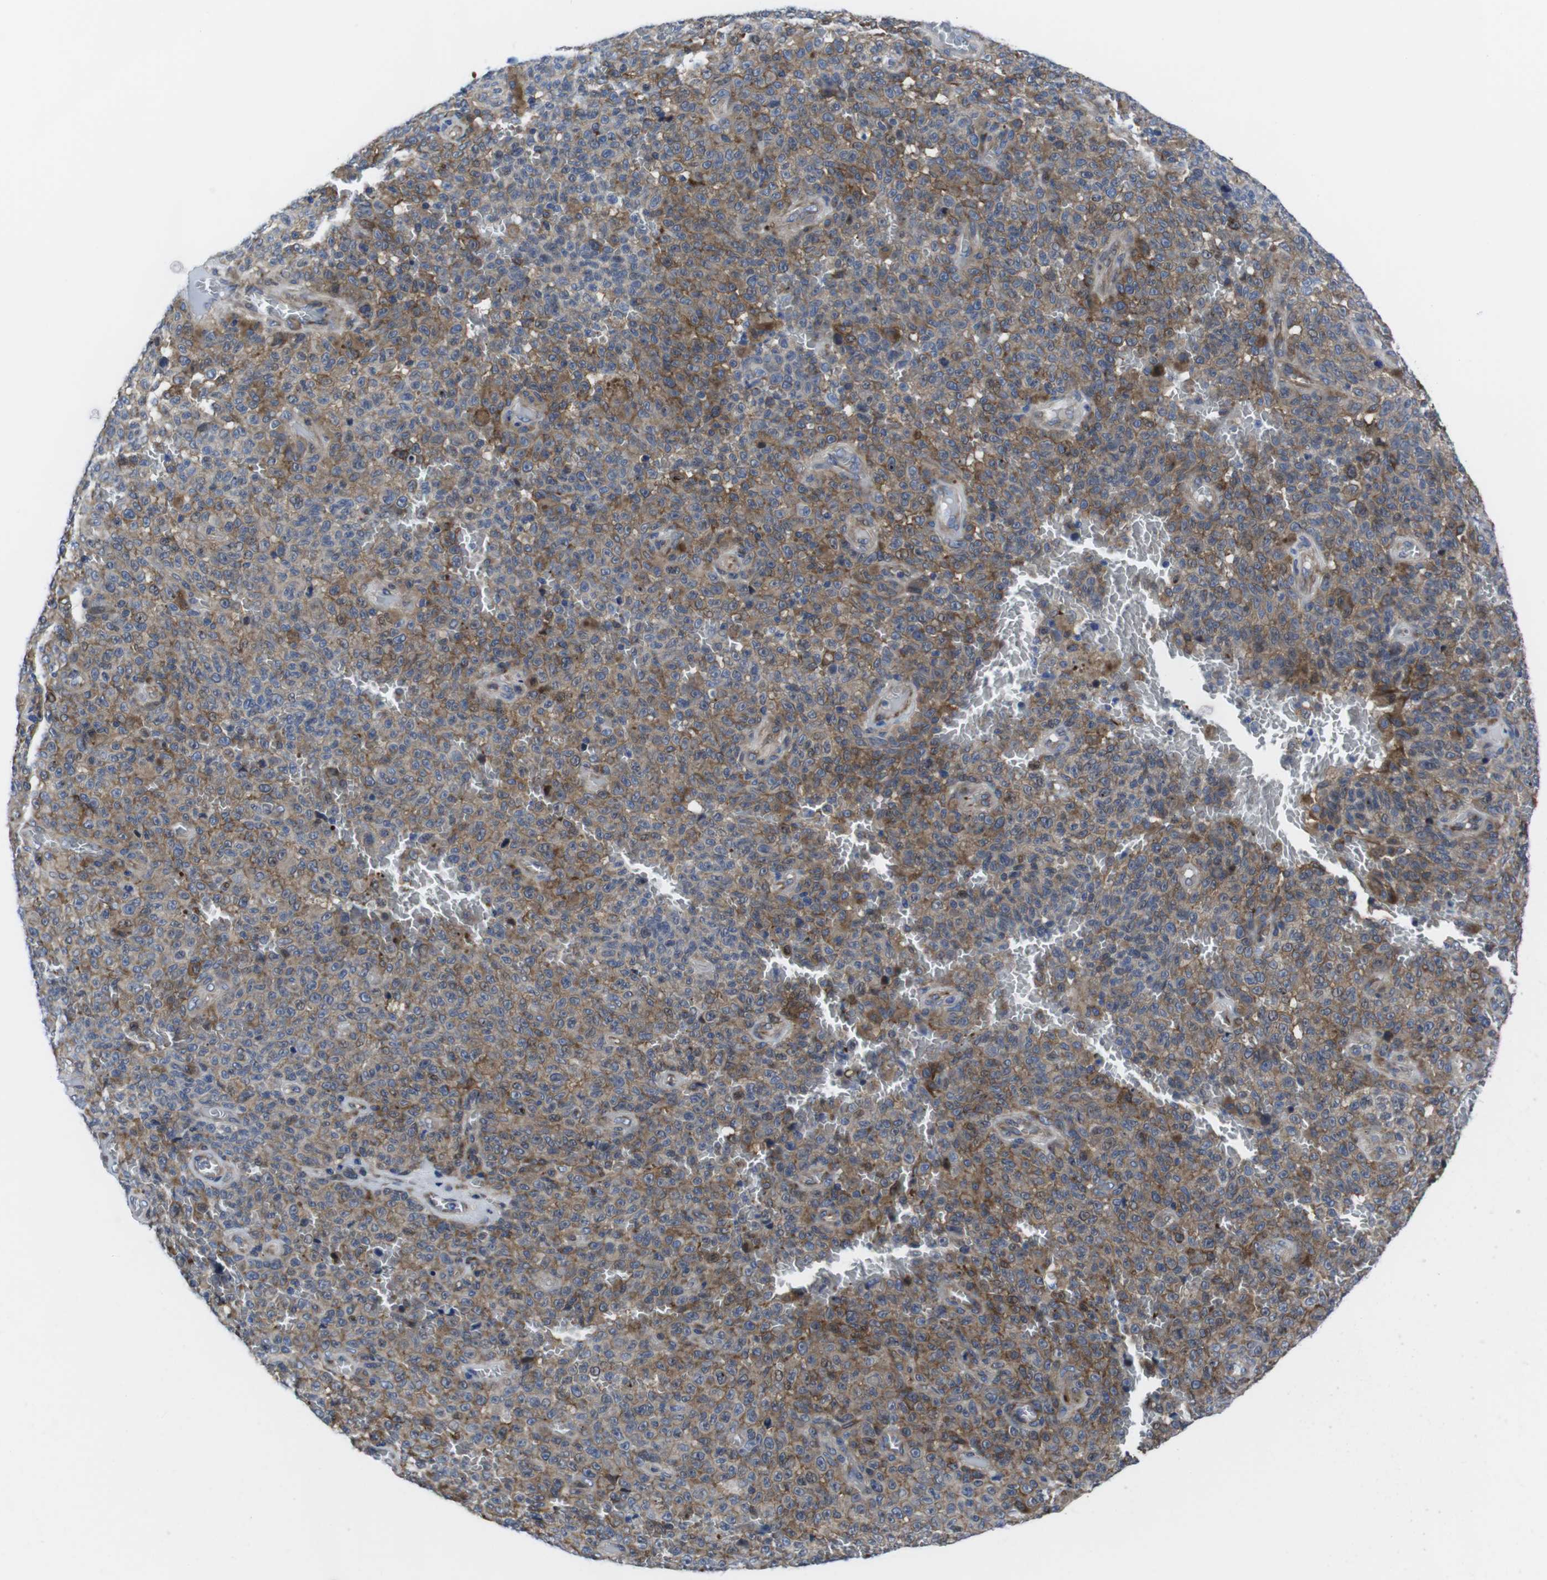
{"staining": {"intensity": "moderate", "quantity": ">75%", "location": "cytoplasmic/membranous"}, "tissue": "melanoma", "cell_type": "Tumor cells", "image_type": "cancer", "snomed": [{"axis": "morphology", "description": "Malignant melanoma, NOS"}, {"axis": "topography", "description": "Skin"}], "caption": "A high-resolution histopathology image shows immunohistochemistry (IHC) staining of melanoma, which displays moderate cytoplasmic/membranous expression in about >75% of tumor cells.", "gene": "EIF4A1", "patient": {"sex": "female", "age": 82}}